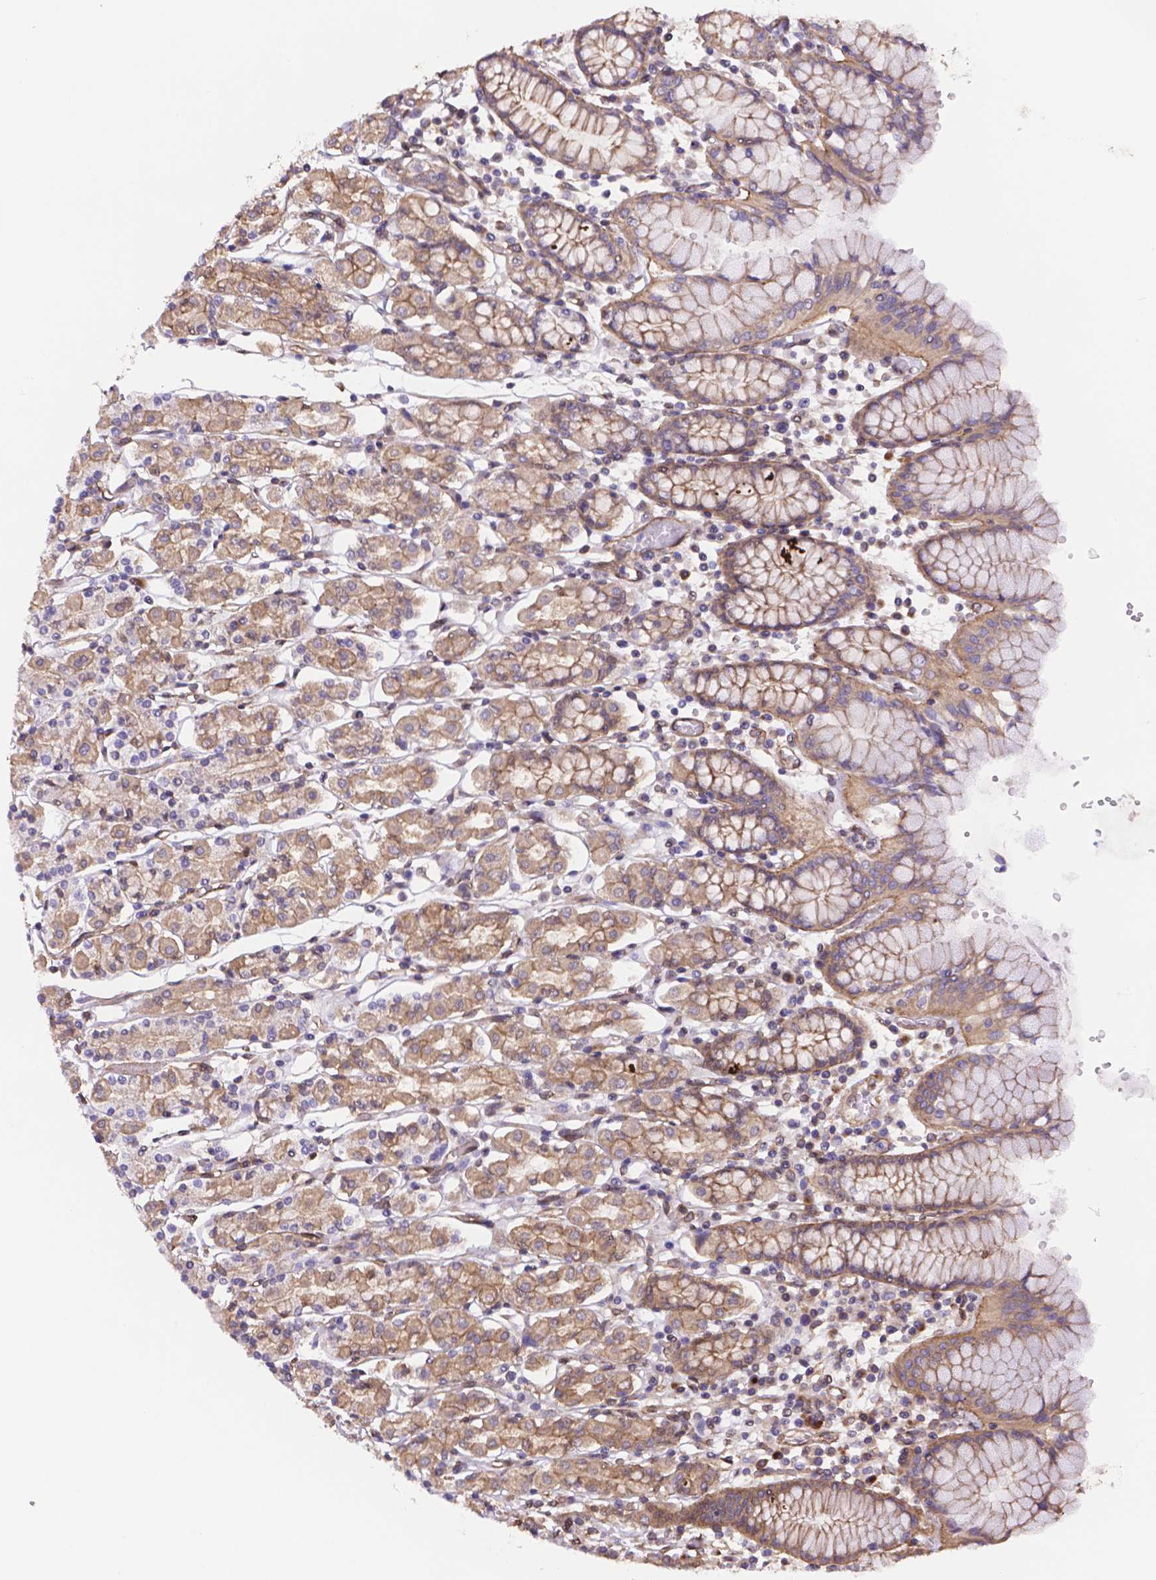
{"staining": {"intensity": "weak", "quantity": ">75%", "location": "cytoplasmic/membranous"}, "tissue": "stomach", "cell_type": "Glandular cells", "image_type": "normal", "snomed": [{"axis": "morphology", "description": "Normal tissue, NOS"}, {"axis": "topography", "description": "Stomach, upper"}, {"axis": "topography", "description": "Stomach"}], "caption": "Stomach stained with IHC reveals weak cytoplasmic/membranous expression in approximately >75% of glandular cells.", "gene": "YAP1", "patient": {"sex": "male", "age": 62}}